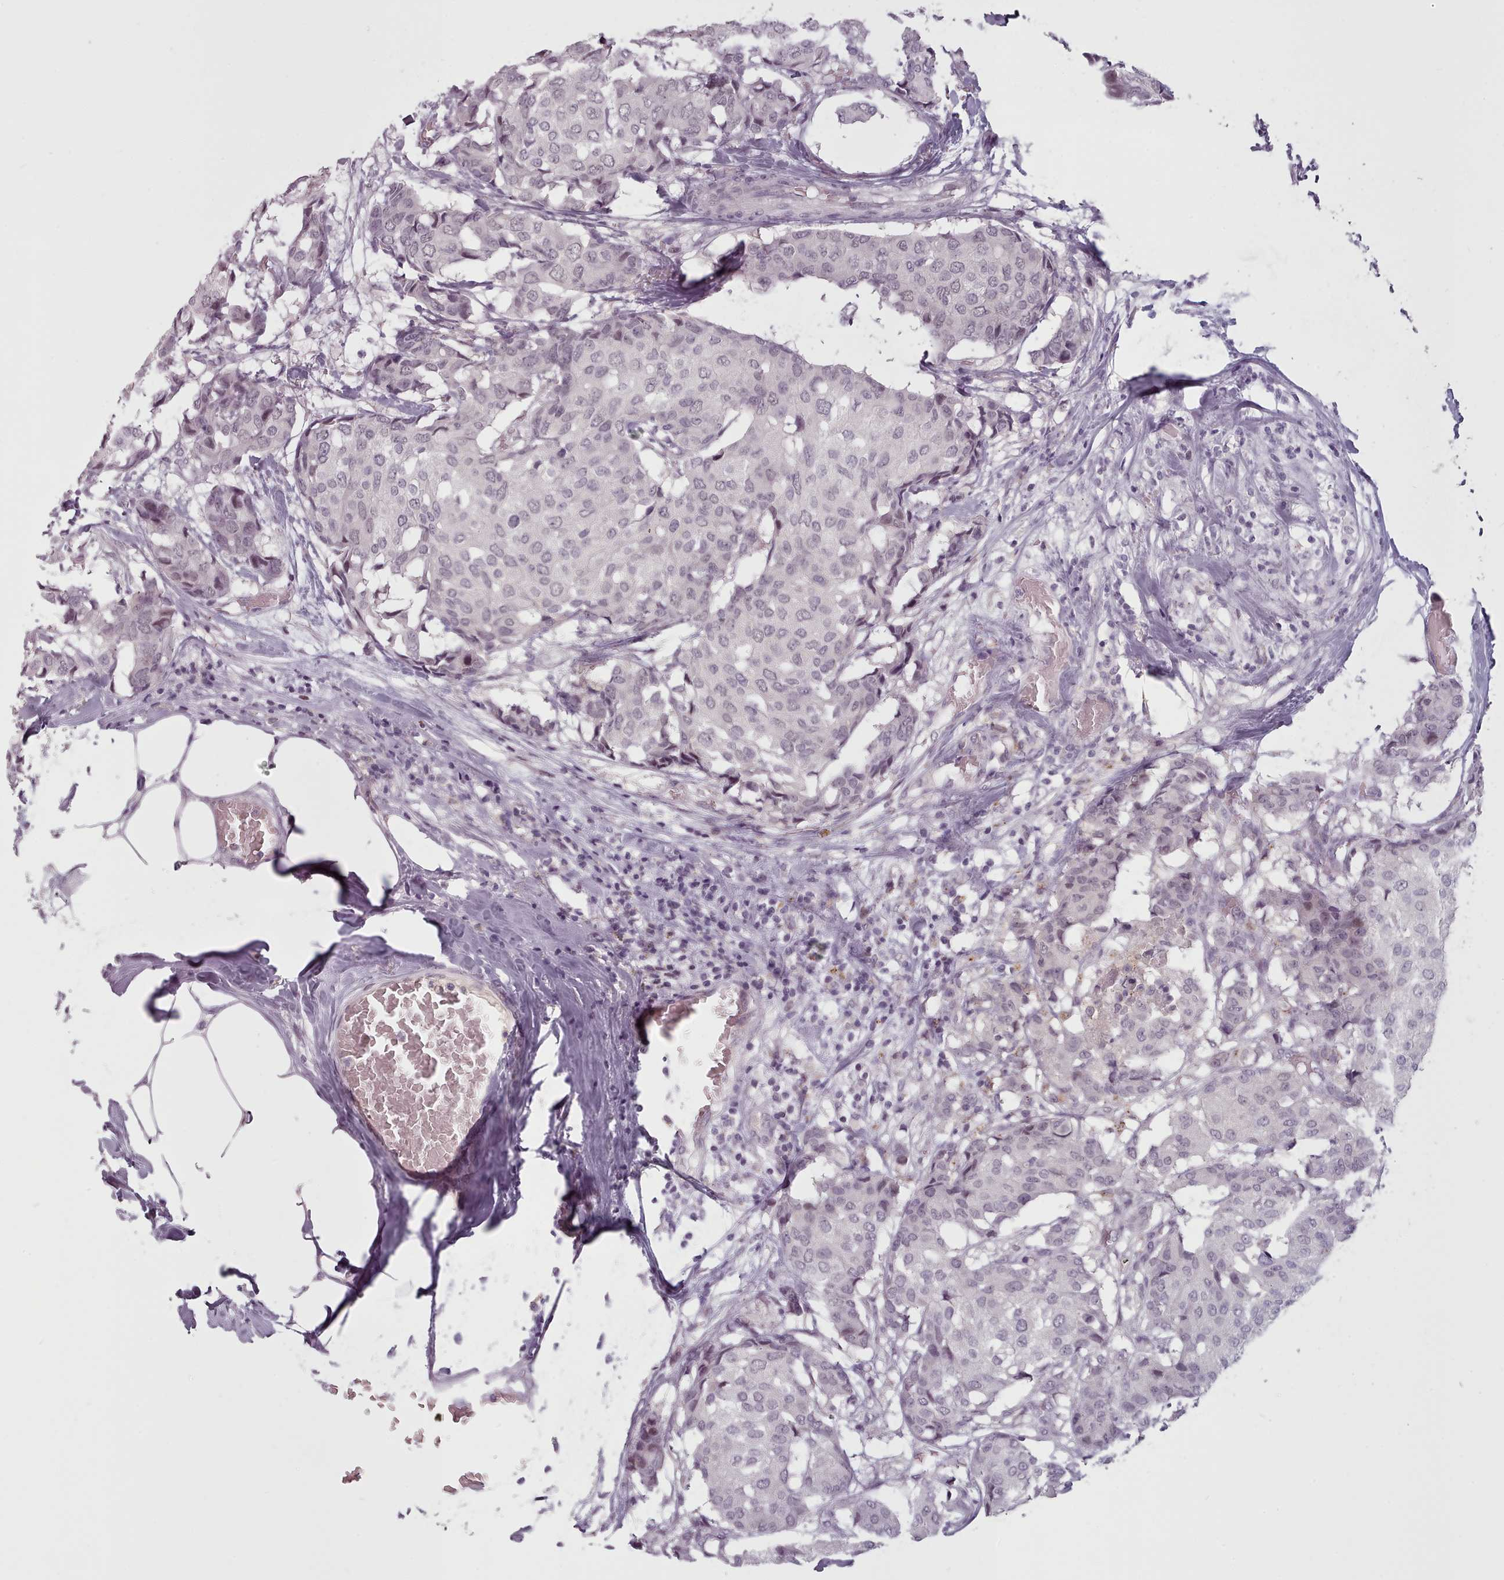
{"staining": {"intensity": "negative", "quantity": "none", "location": "none"}, "tissue": "breast cancer", "cell_type": "Tumor cells", "image_type": "cancer", "snomed": [{"axis": "morphology", "description": "Duct carcinoma"}, {"axis": "topography", "description": "Breast"}], "caption": "Tumor cells are negative for protein expression in human breast intraductal carcinoma.", "gene": "PBX4", "patient": {"sex": "female", "age": 75}}